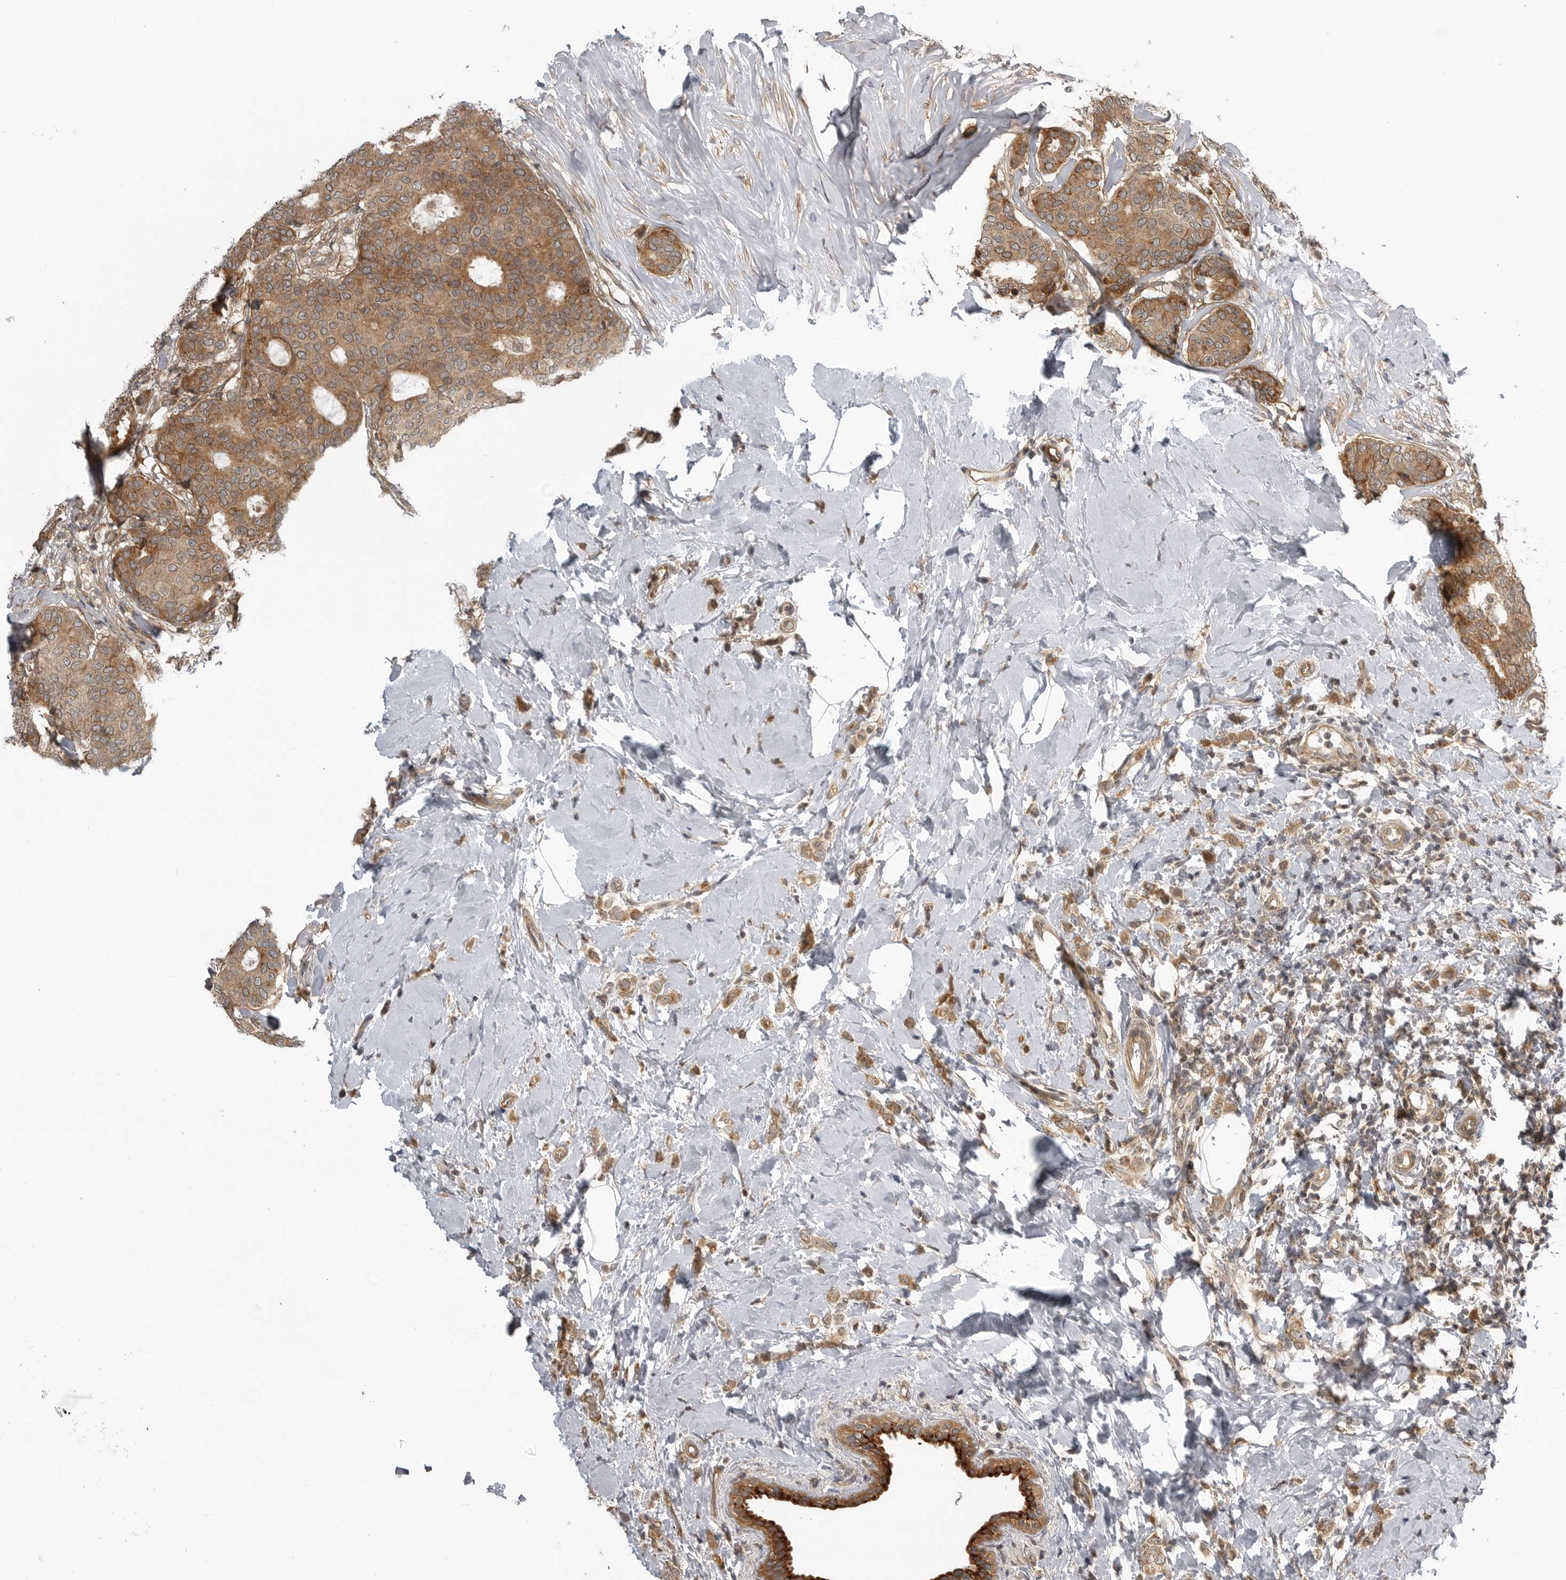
{"staining": {"intensity": "moderate", "quantity": ">75%", "location": "cytoplasmic/membranous"}, "tissue": "breast cancer", "cell_type": "Tumor cells", "image_type": "cancer", "snomed": [{"axis": "morphology", "description": "Lobular carcinoma"}, {"axis": "topography", "description": "Breast"}], "caption": "Brown immunohistochemical staining in breast cancer demonstrates moderate cytoplasmic/membranous staining in approximately >75% of tumor cells. (Stains: DAB (3,3'-diaminobenzidine) in brown, nuclei in blue, Microscopy: brightfield microscopy at high magnification).", "gene": "LRRC45", "patient": {"sex": "female", "age": 47}}